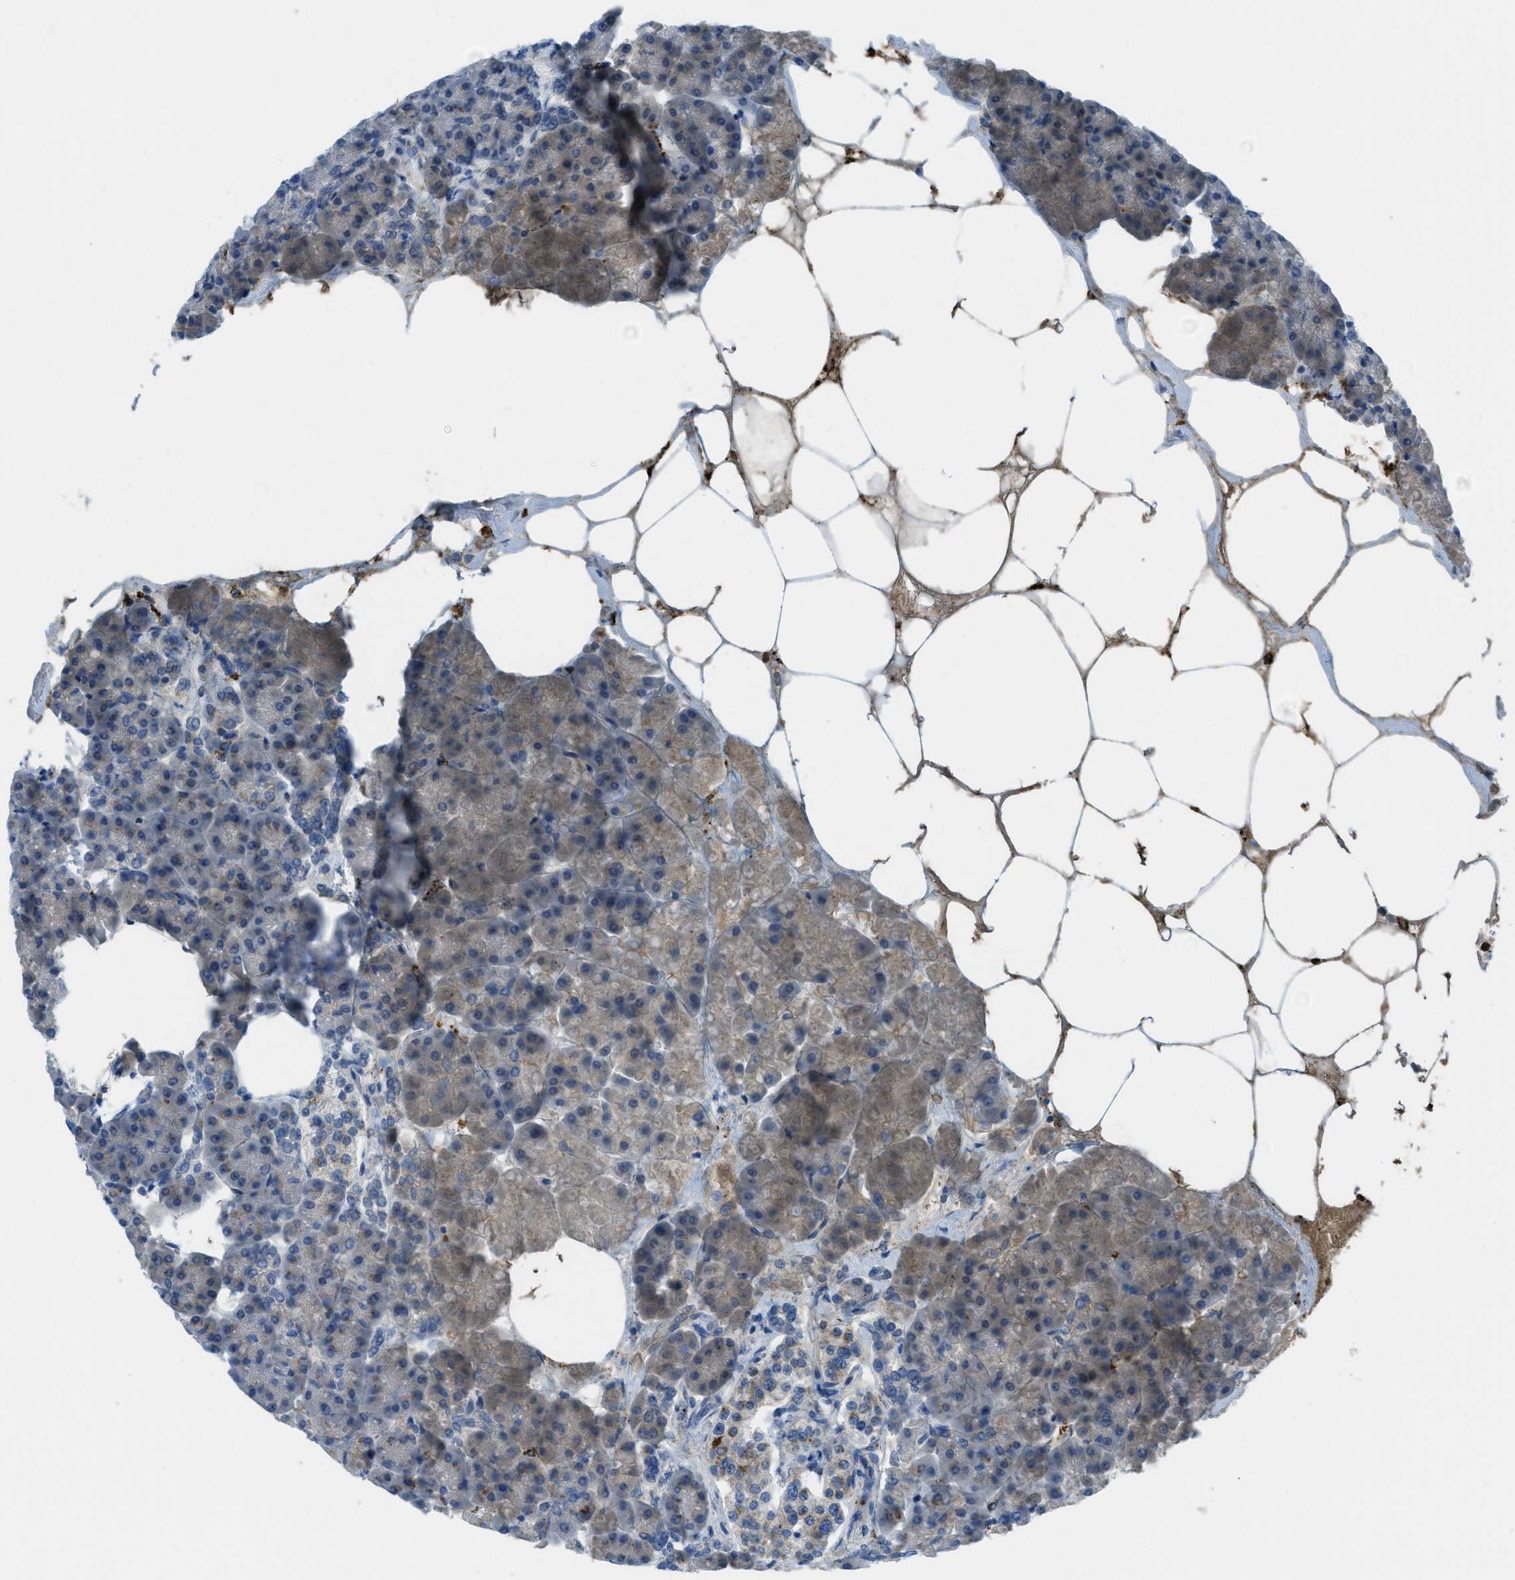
{"staining": {"intensity": "strong", "quantity": ">75%", "location": "cytoplasmic/membranous"}, "tissue": "pancreas", "cell_type": "Exocrine glandular cells", "image_type": "normal", "snomed": [{"axis": "morphology", "description": "Normal tissue, NOS"}, {"axis": "topography", "description": "Pancreas"}], "caption": "A high amount of strong cytoplasmic/membranous staining is appreciated in approximately >75% of exocrine glandular cells in unremarkable pancreas.", "gene": "TRIM59", "patient": {"sex": "female", "age": 70}}